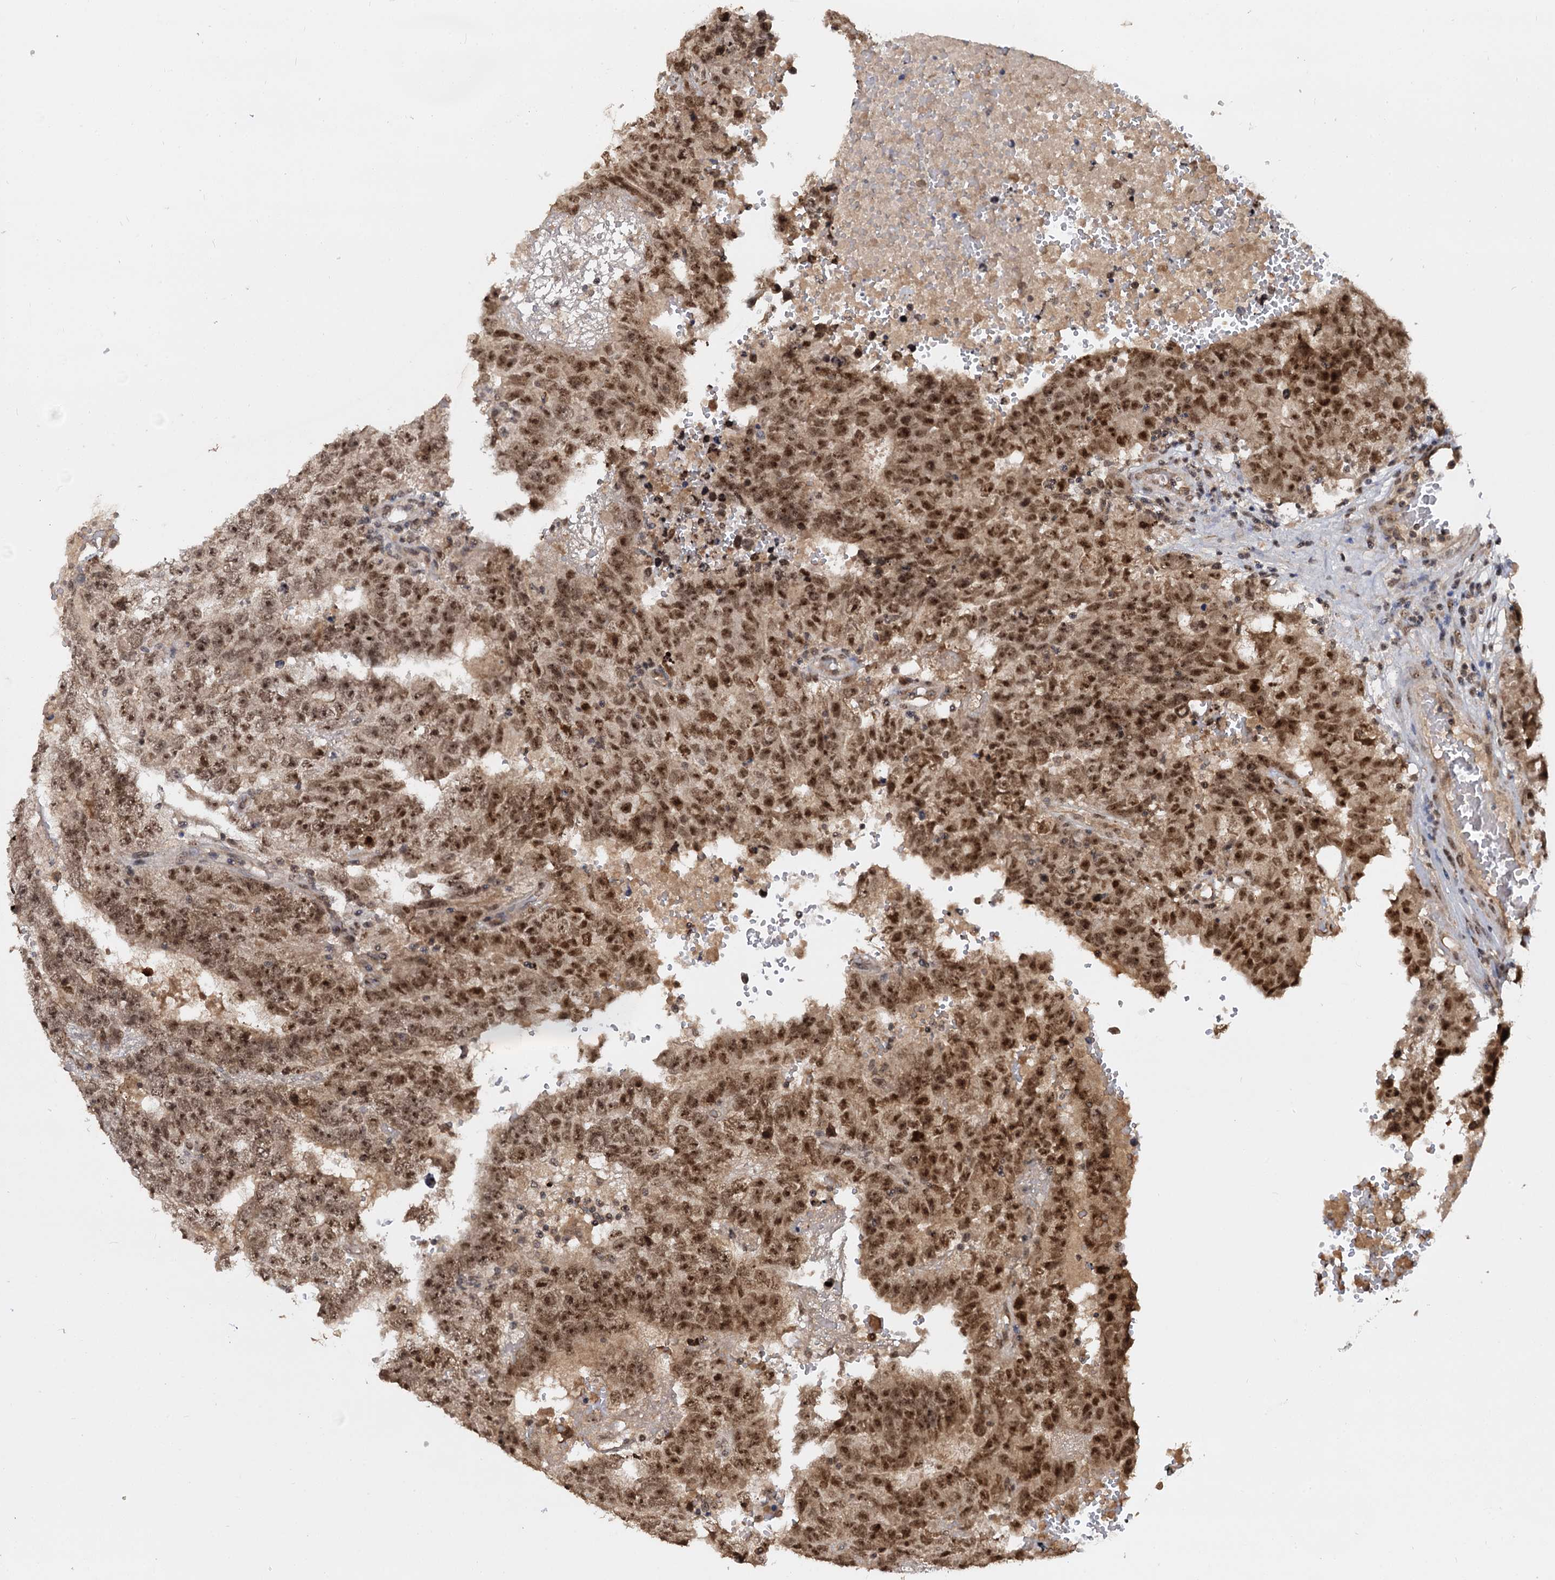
{"staining": {"intensity": "moderate", "quantity": ">75%", "location": "nuclear"}, "tissue": "testis cancer", "cell_type": "Tumor cells", "image_type": "cancer", "snomed": [{"axis": "morphology", "description": "Carcinoma, Embryonal, NOS"}, {"axis": "topography", "description": "Testis"}], "caption": "Embryonal carcinoma (testis) stained for a protein exhibits moderate nuclear positivity in tumor cells. (DAB = brown stain, brightfield microscopy at high magnification).", "gene": "FAM216B", "patient": {"sex": "male", "age": 25}}